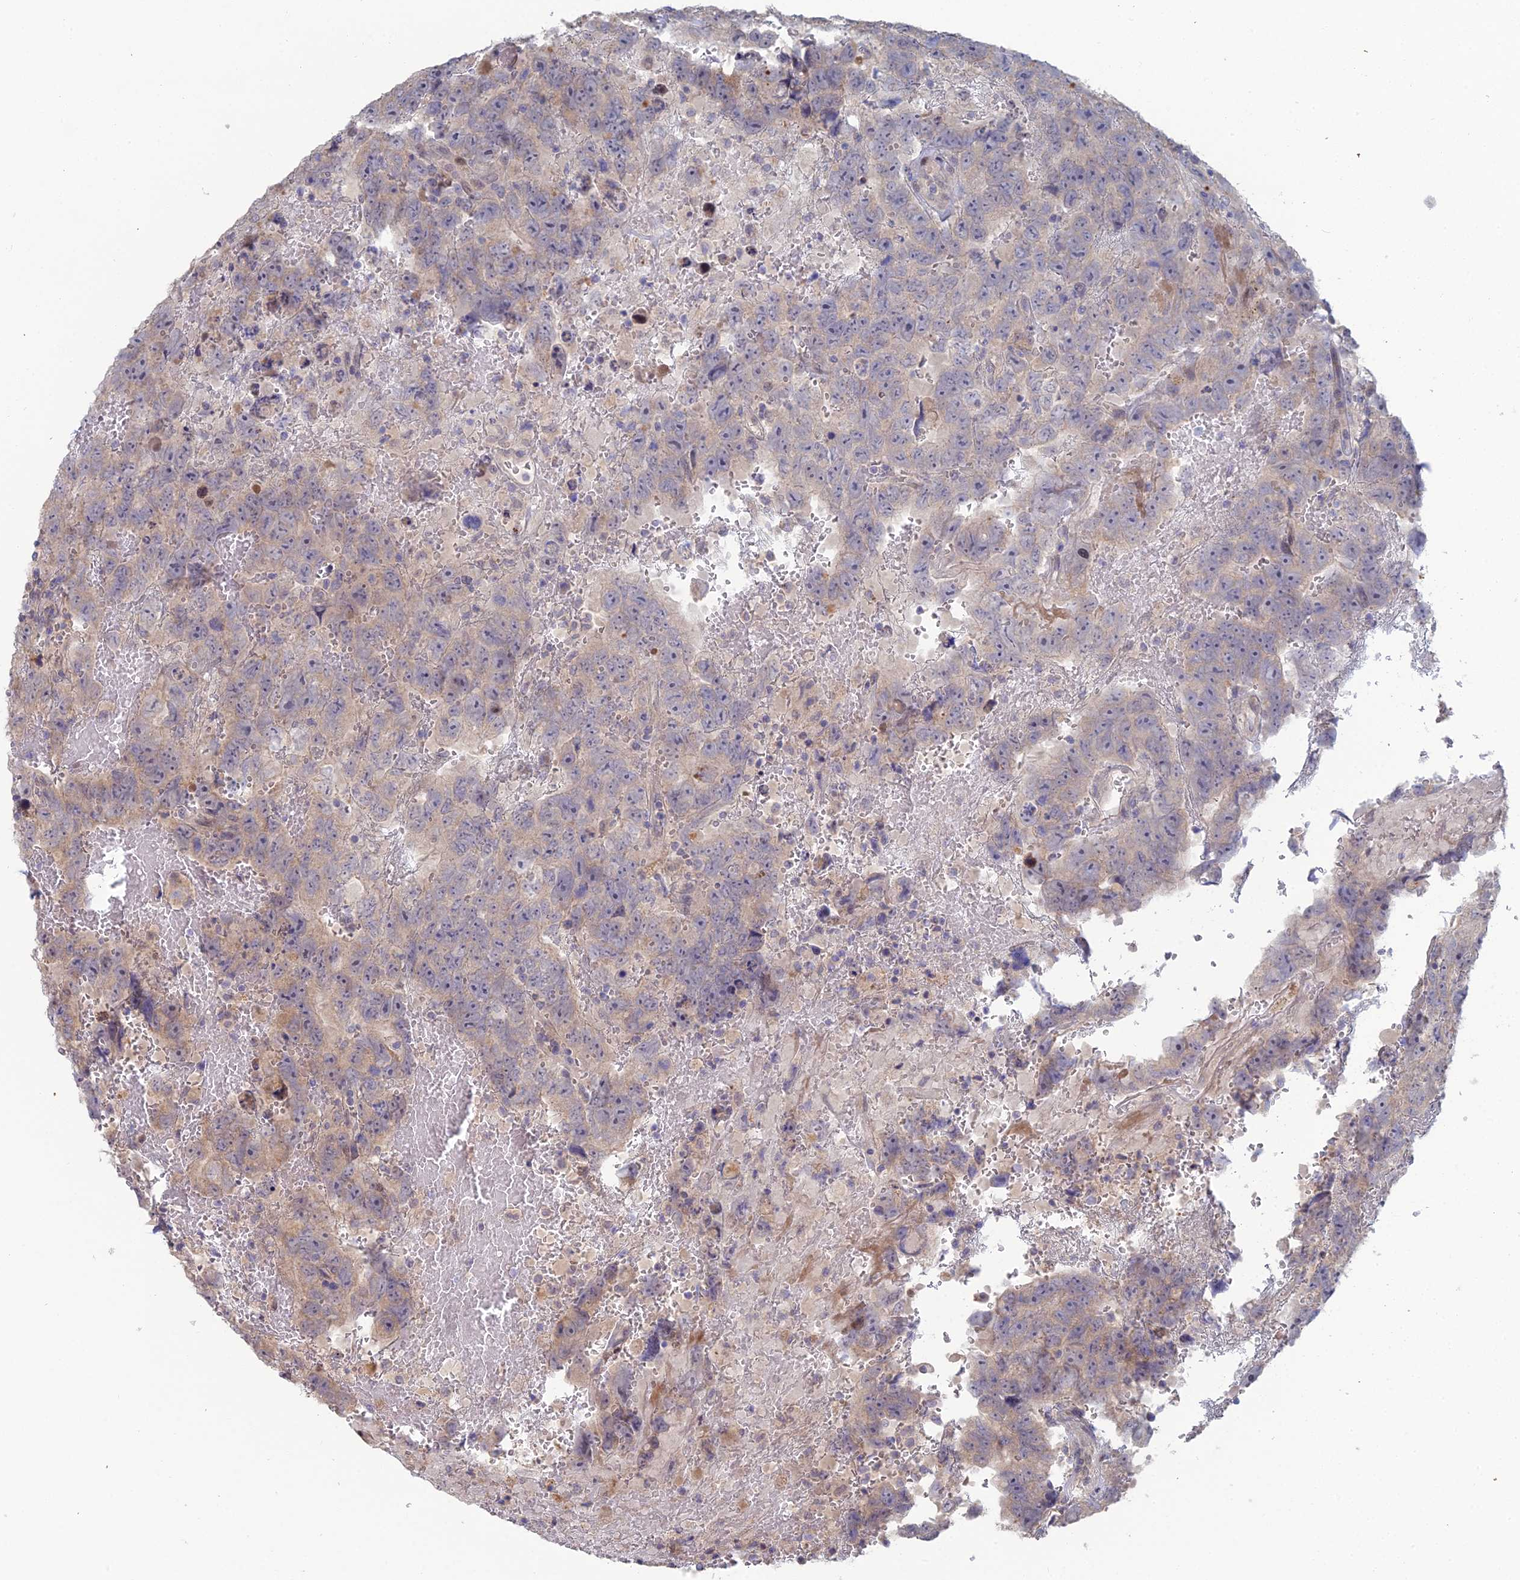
{"staining": {"intensity": "weak", "quantity": "<25%", "location": "cytoplasmic/membranous"}, "tissue": "testis cancer", "cell_type": "Tumor cells", "image_type": "cancer", "snomed": [{"axis": "morphology", "description": "Carcinoma, Embryonal, NOS"}, {"axis": "topography", "description": "Testis"}], "caption": "Testis cancer (embryonal carcinoma) was stained to show a protein in brown. There is no significant staining in tumor cells.", "gene": "ARL16", "patient": {"sex": "male", "age": 45}}